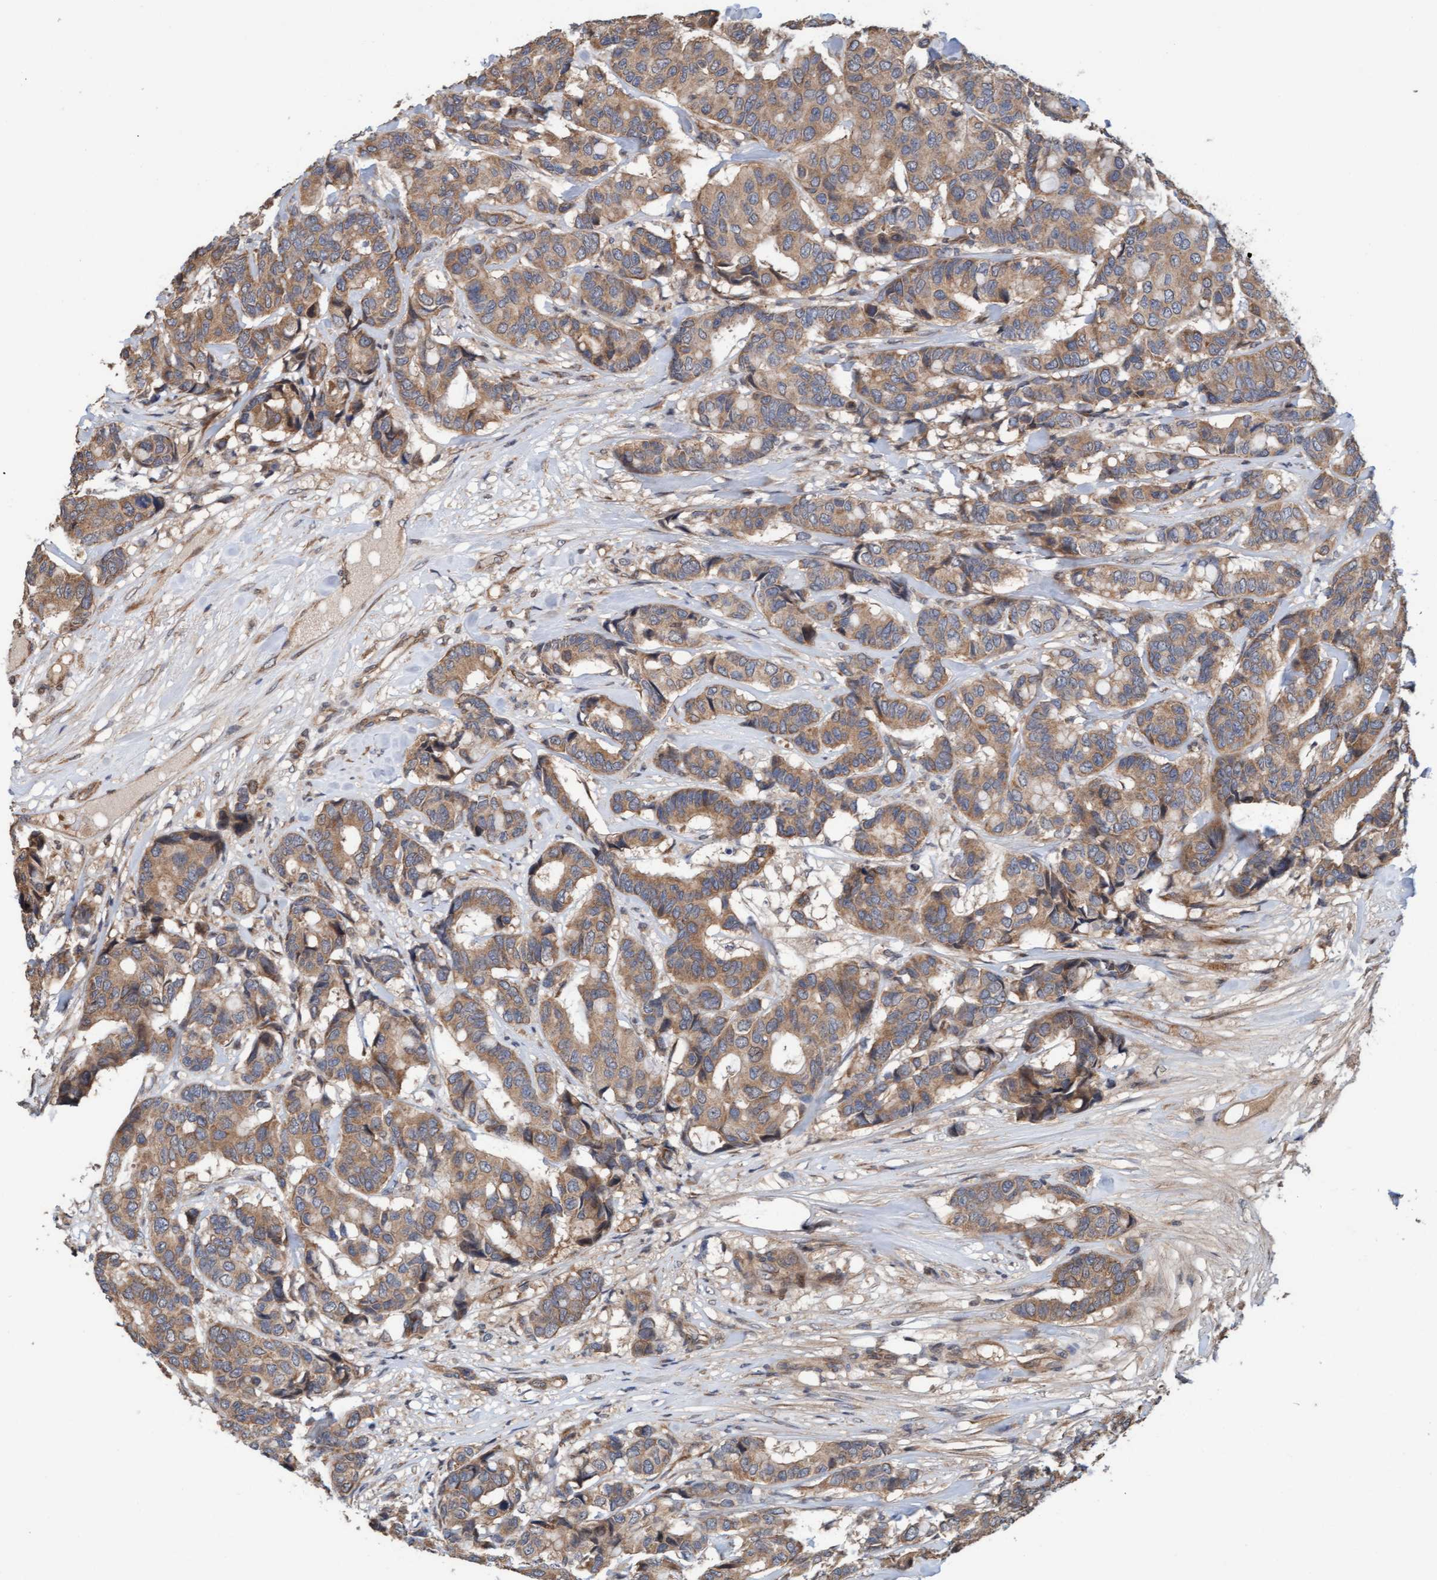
{"staining": {"intensity": "weak", "quantity": ">75%", "location": "cytoplasmic/membranous"}, "tissue": "breast cancer", "cell_type": "Tumor cells", "image_type": "cancer", "snomed": [{"axis": "morphology", "description": "Duct carcinoma"}, {"axis": "topography", "description": "Breast"}], "caption": "Protein staining of breast cancer tissue displays weak cytoplasmic/membranous expression in approximately >75% of tumor cells.", "gene": "MLXIP", "patient": {"sex": "female", "age": 87}}